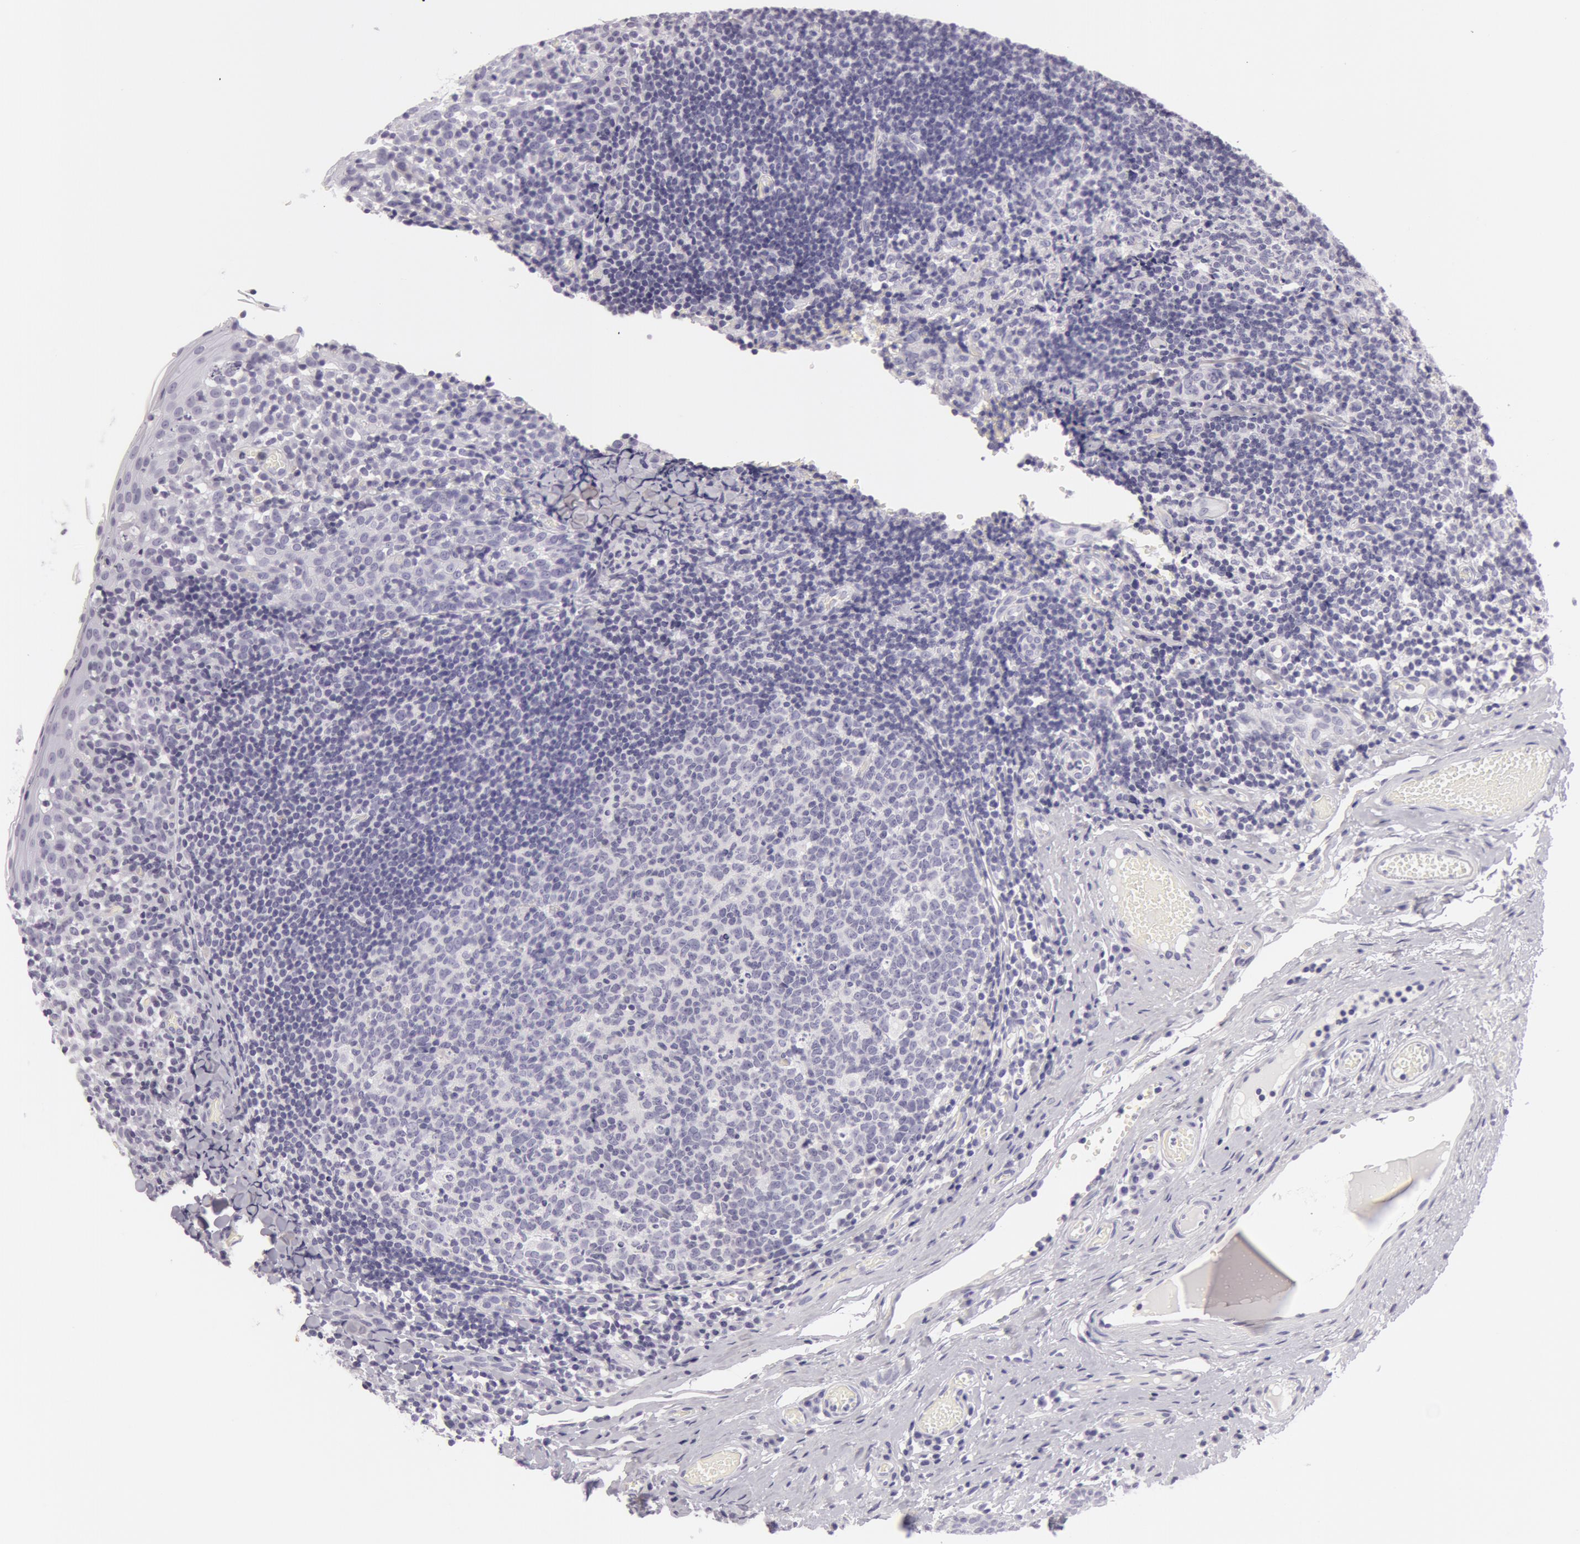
{"staining": {"intensity": "negative", "quantity": "none", "location": "none"}, "tissue": "tonsil", "cell_type": "Germinal center cells", "image_type": "normal", "snomed": [{"axis": "morphology", "description": "Normal tissue, NOS"}, {"axis": "topography", "description": "Tonsil"}], "caption": "An IHC micrograph of normal tonsil is shown. There is no staining in germinal center cells of tonsil.", "gene": "AMACR", "patient": {"sex": "female", "age": 34}}